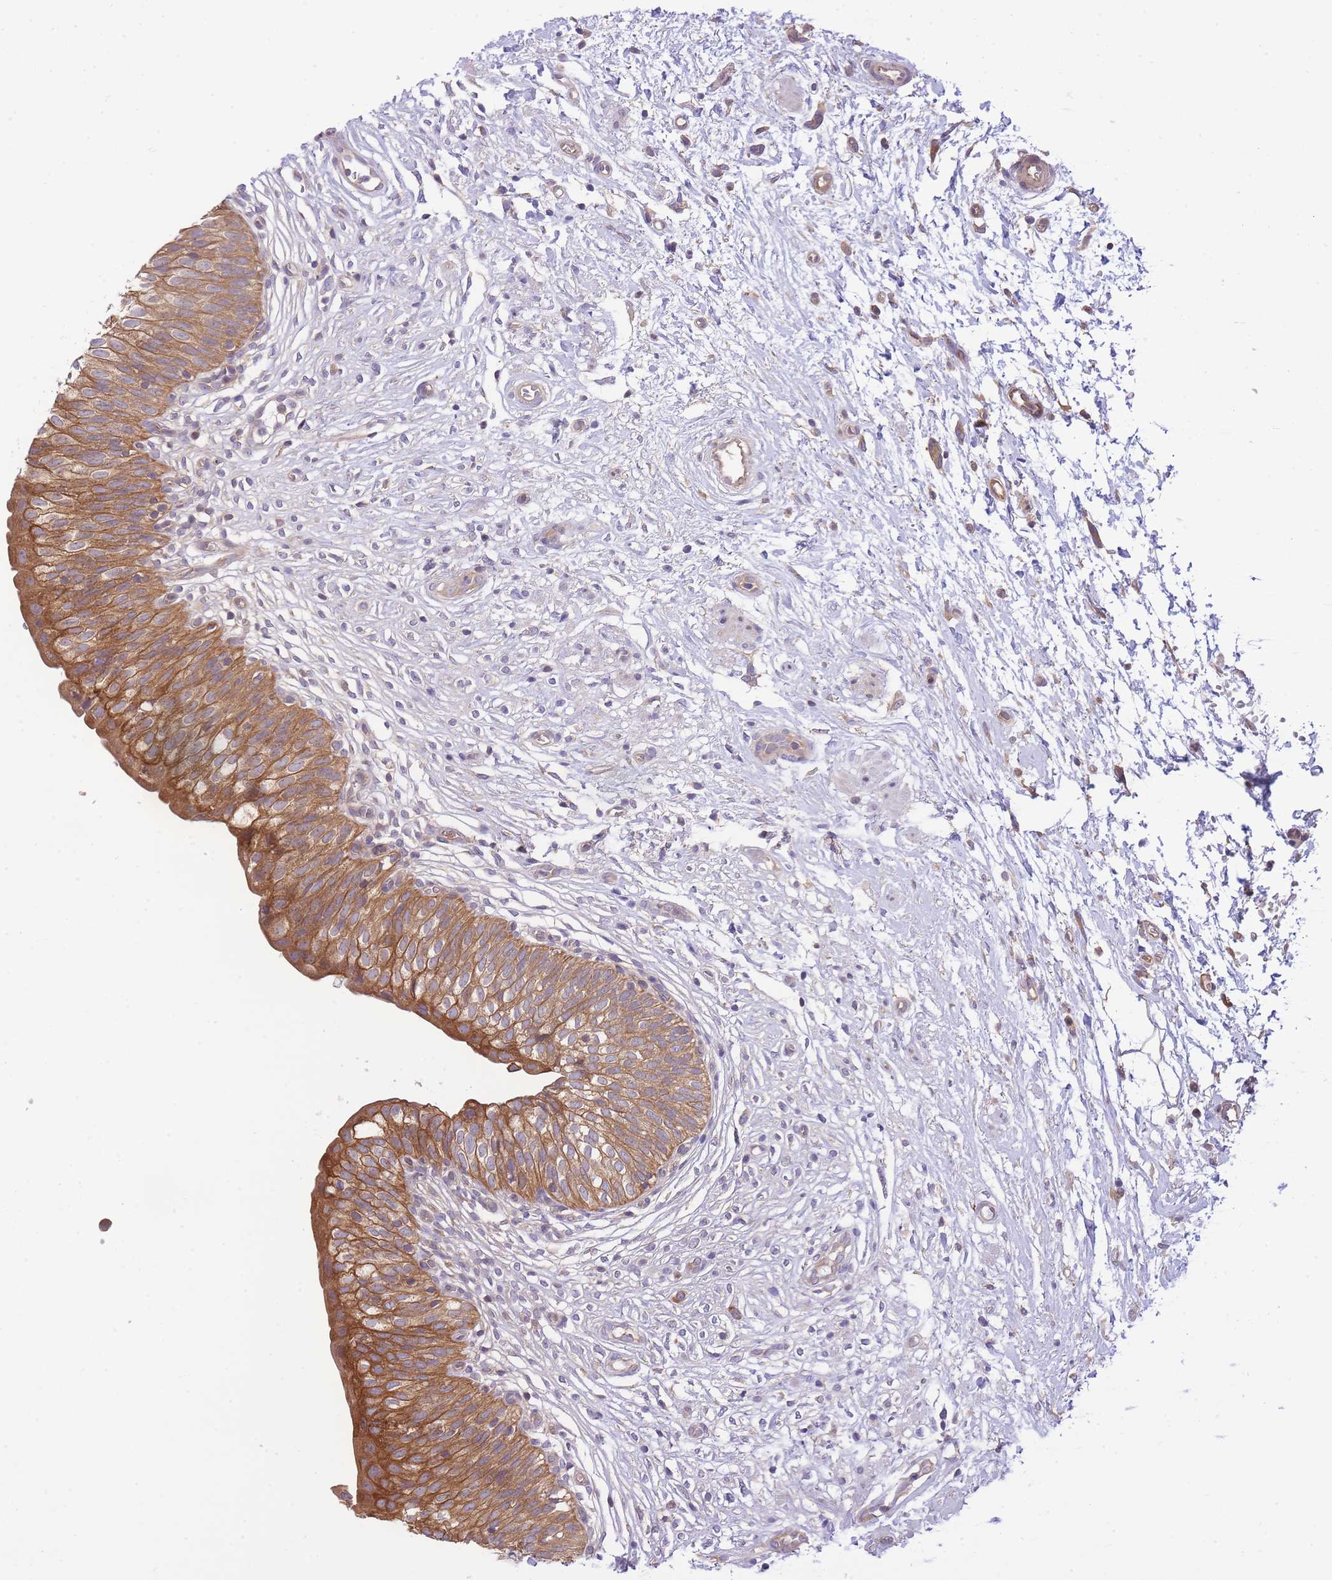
{"staining": {"intensity": "moderate", "quantity": ">75%", "location": "cytoplasmic/membranous"}, "tissue": "urinary bladder", "cell_type": "Urothelial cells", "image_type": "normal", "snomed": [{"axis": "morphology", "description": "Normal tissue, NOS"}, {"axis": "topography", "description": "Urinary bladder"}], "caption": "Urothelial cells display medium levels of moderate cytoplasmic/membranous expression in about >75% of cells in normal human urinary bladder. The protein of interest is stained brown, and the nuclei are stained in blue (DAB (3,3'-diaminobenzidine) IHC with brightfield microscopy, high magnification).", "gene": "EIF2B2", "patient": {"sex": "male", "age": 55}}